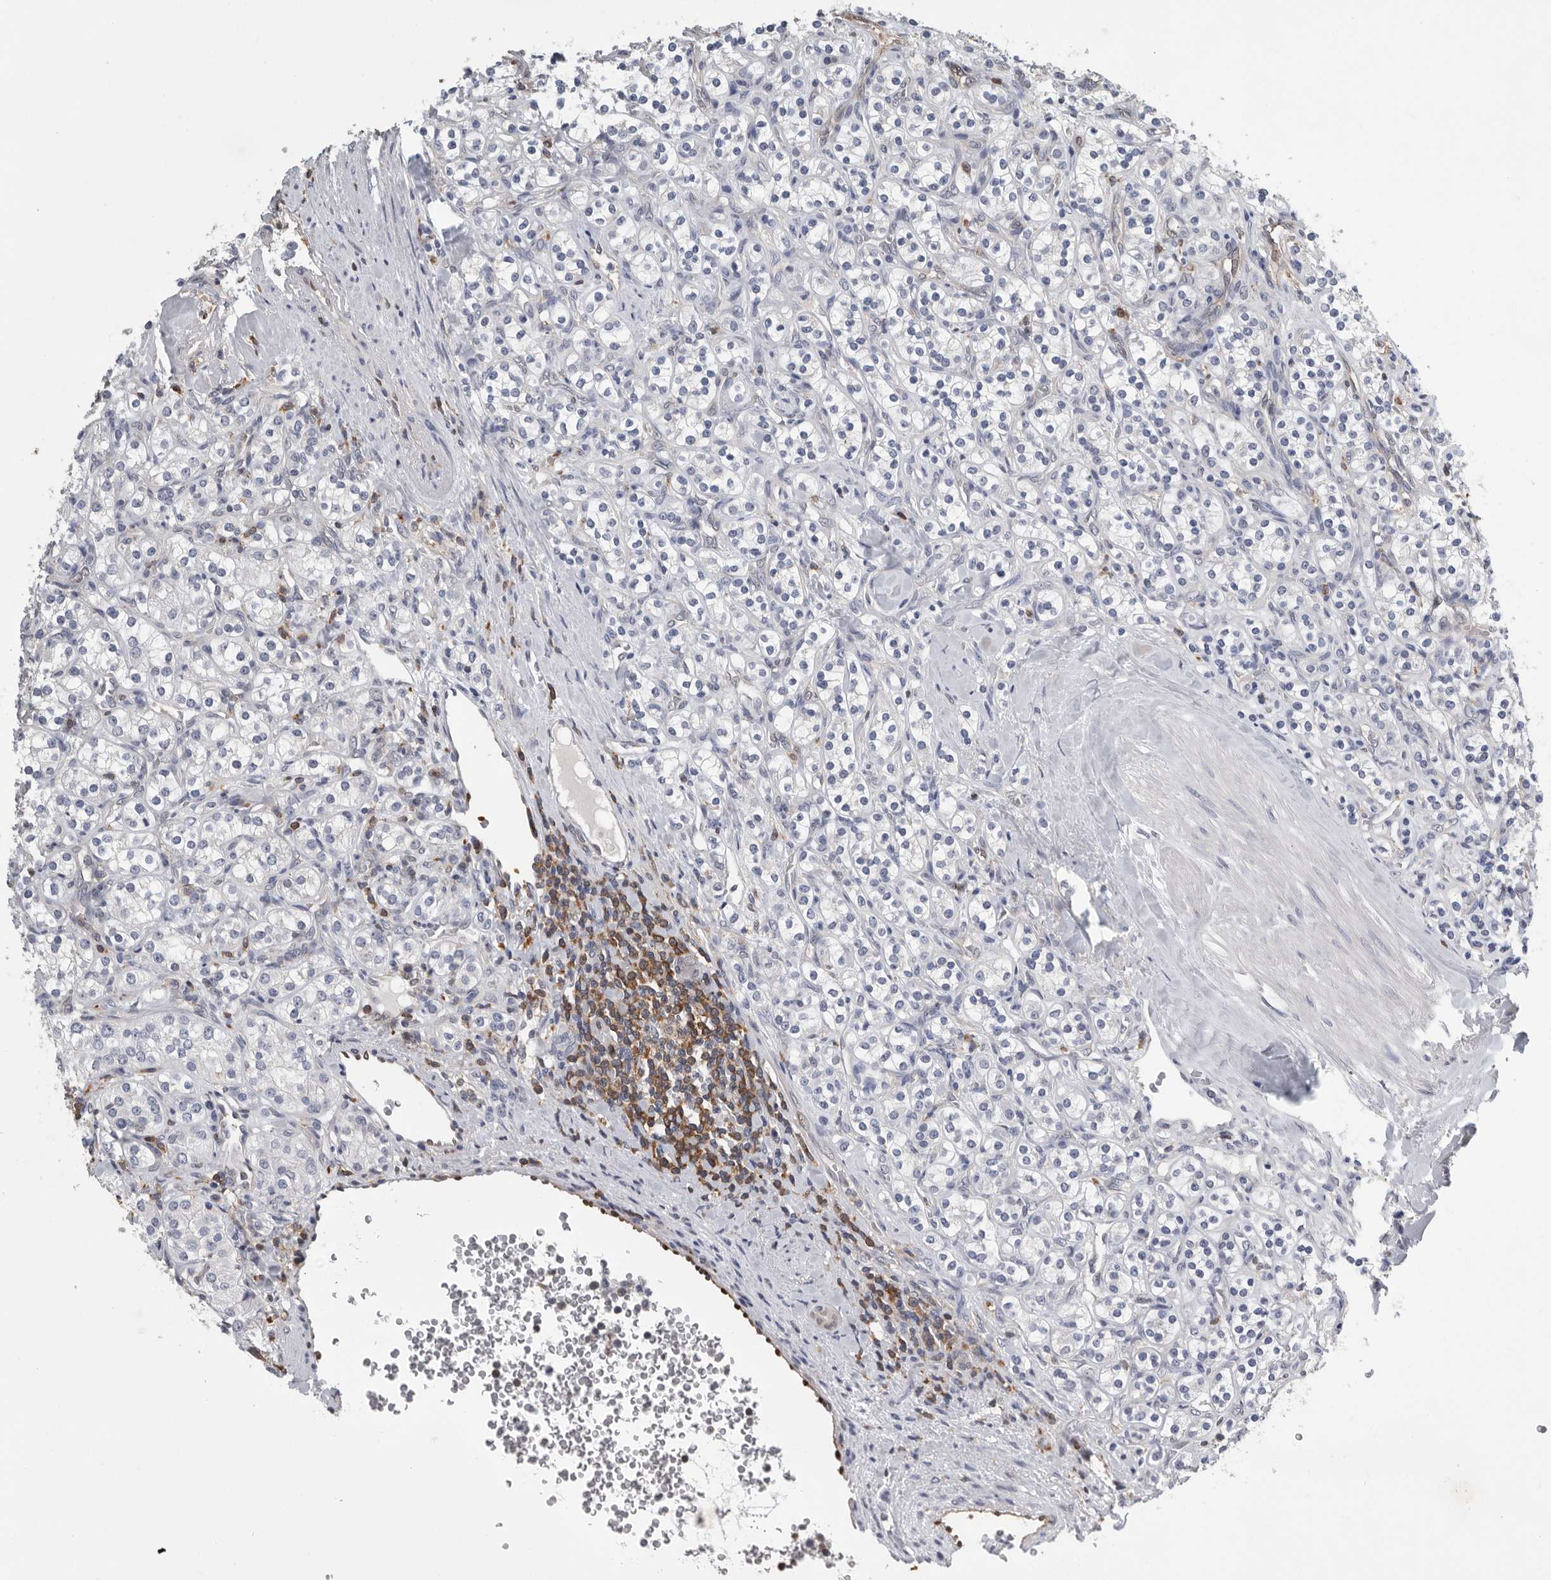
{"staining": {"intensity": "negative", "quantity": "none", "location": "none"}, "tissue": "renal cancer", "cell_type": "Tumor cells", "image_type": "cancer", "snomed": [{"axis": "morphology", "description": "Adenocarcinoma, NOS"}, {"axis": "topography", "description": "Kidney"}], "caption": "Tumor cells are negative for protein expression in human renal cancer. The staining was performed using DAB (3,3'-diaminobenzidine) to visualize the protein expression in brown, while the nuclei were stained in blue with hematoxylin (Magnification: 20x).", "gene": "PDCD4", "patient": {"sex": "male", "age": 77}}